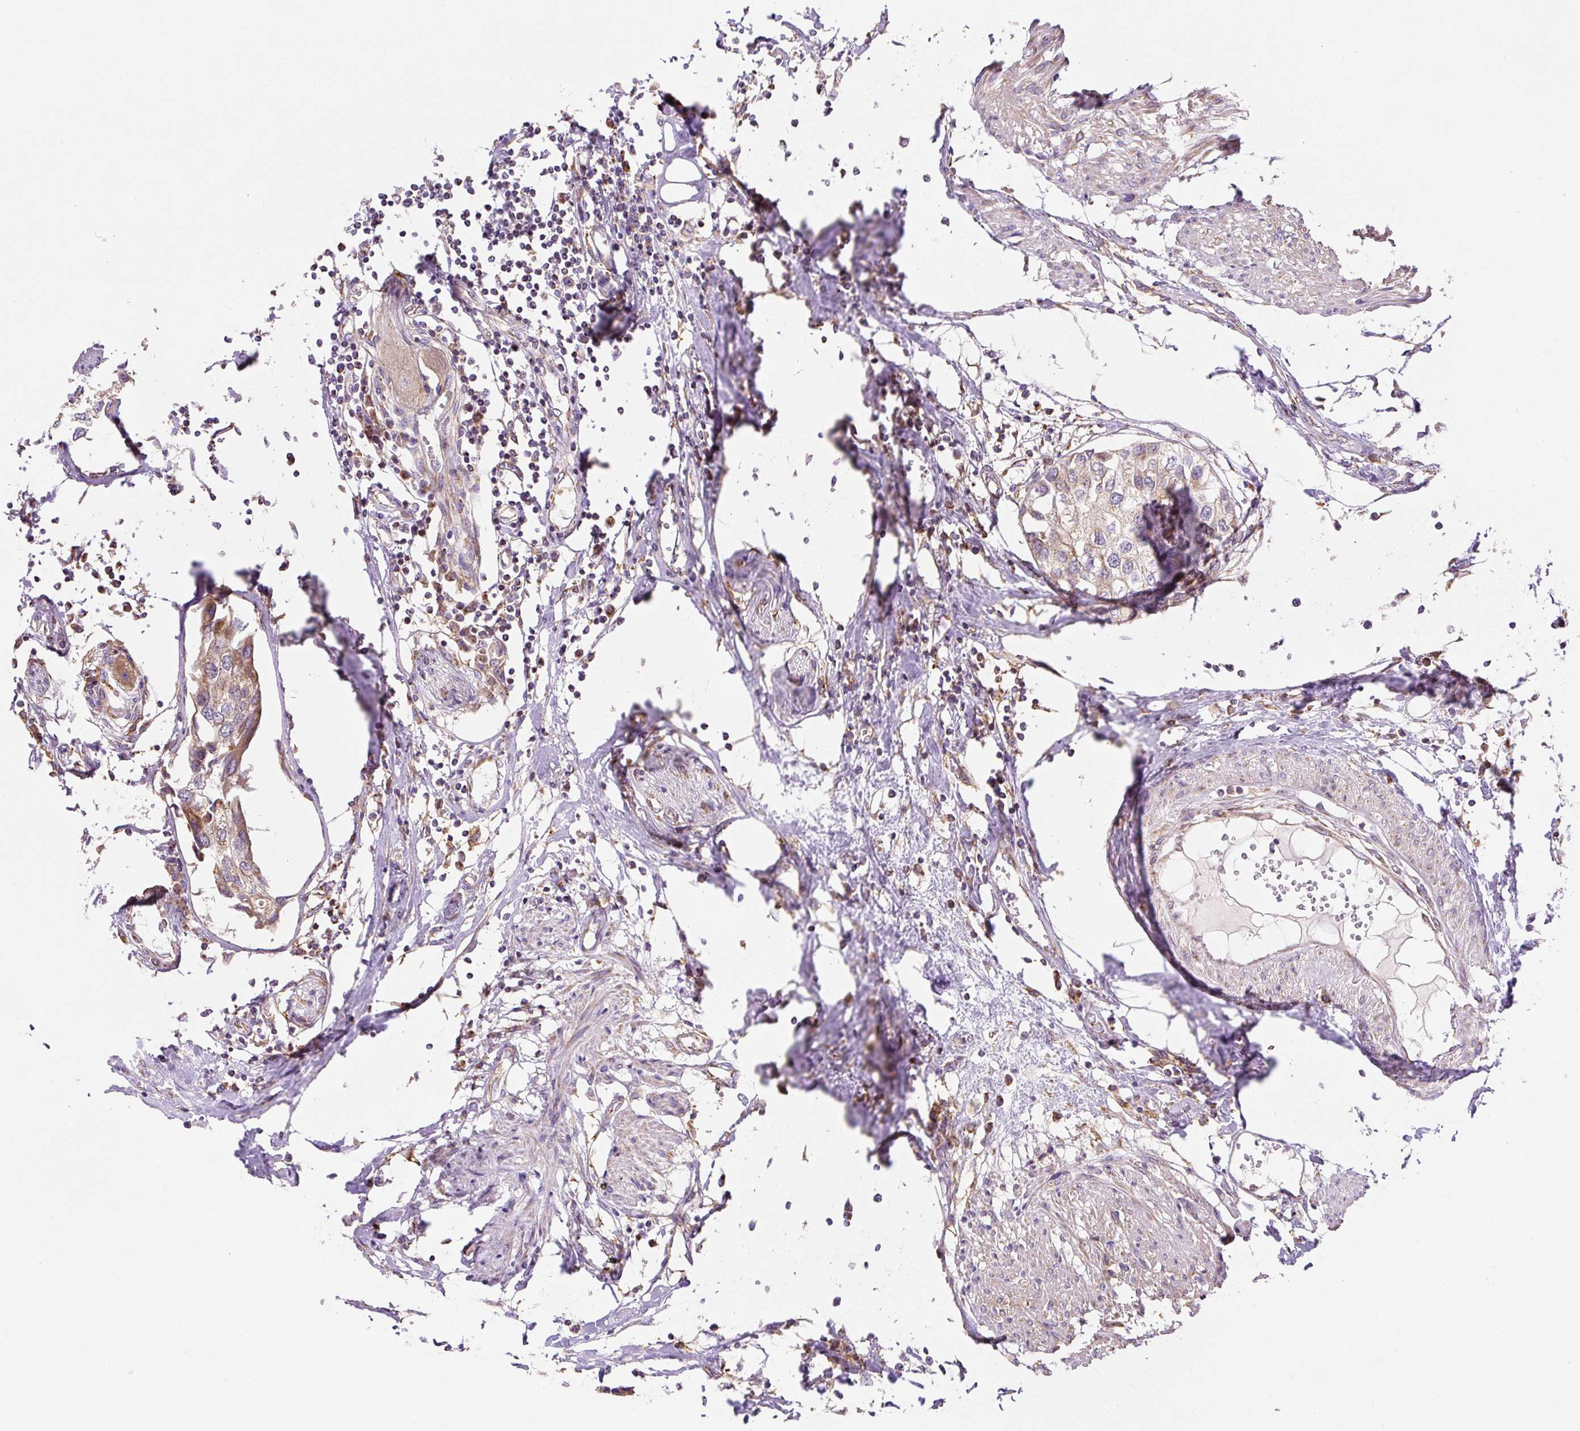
{"staining": {"intensity": "moderate", "quantity": "<25%", "location": "cytoplasmic/membranous"}, "tissue": "urothelial cancer", "cell_type": "Tumor cells", "image_type": "cancer", "snomed": [{"axis": "morphology", "description": "Urothelial carcinoma, High grade"}, {"axis": "topography", "description": "Urinary bladder"}], "caption": "High-power microscopy captured an immunohistochemistry image of urothelial cancer, revealing moderate cytoplasmic/membranous expression in approximately <25% of tumor cells.", "gene": "TRIAP1", "patient": {"sex": "male", "age": 64}}